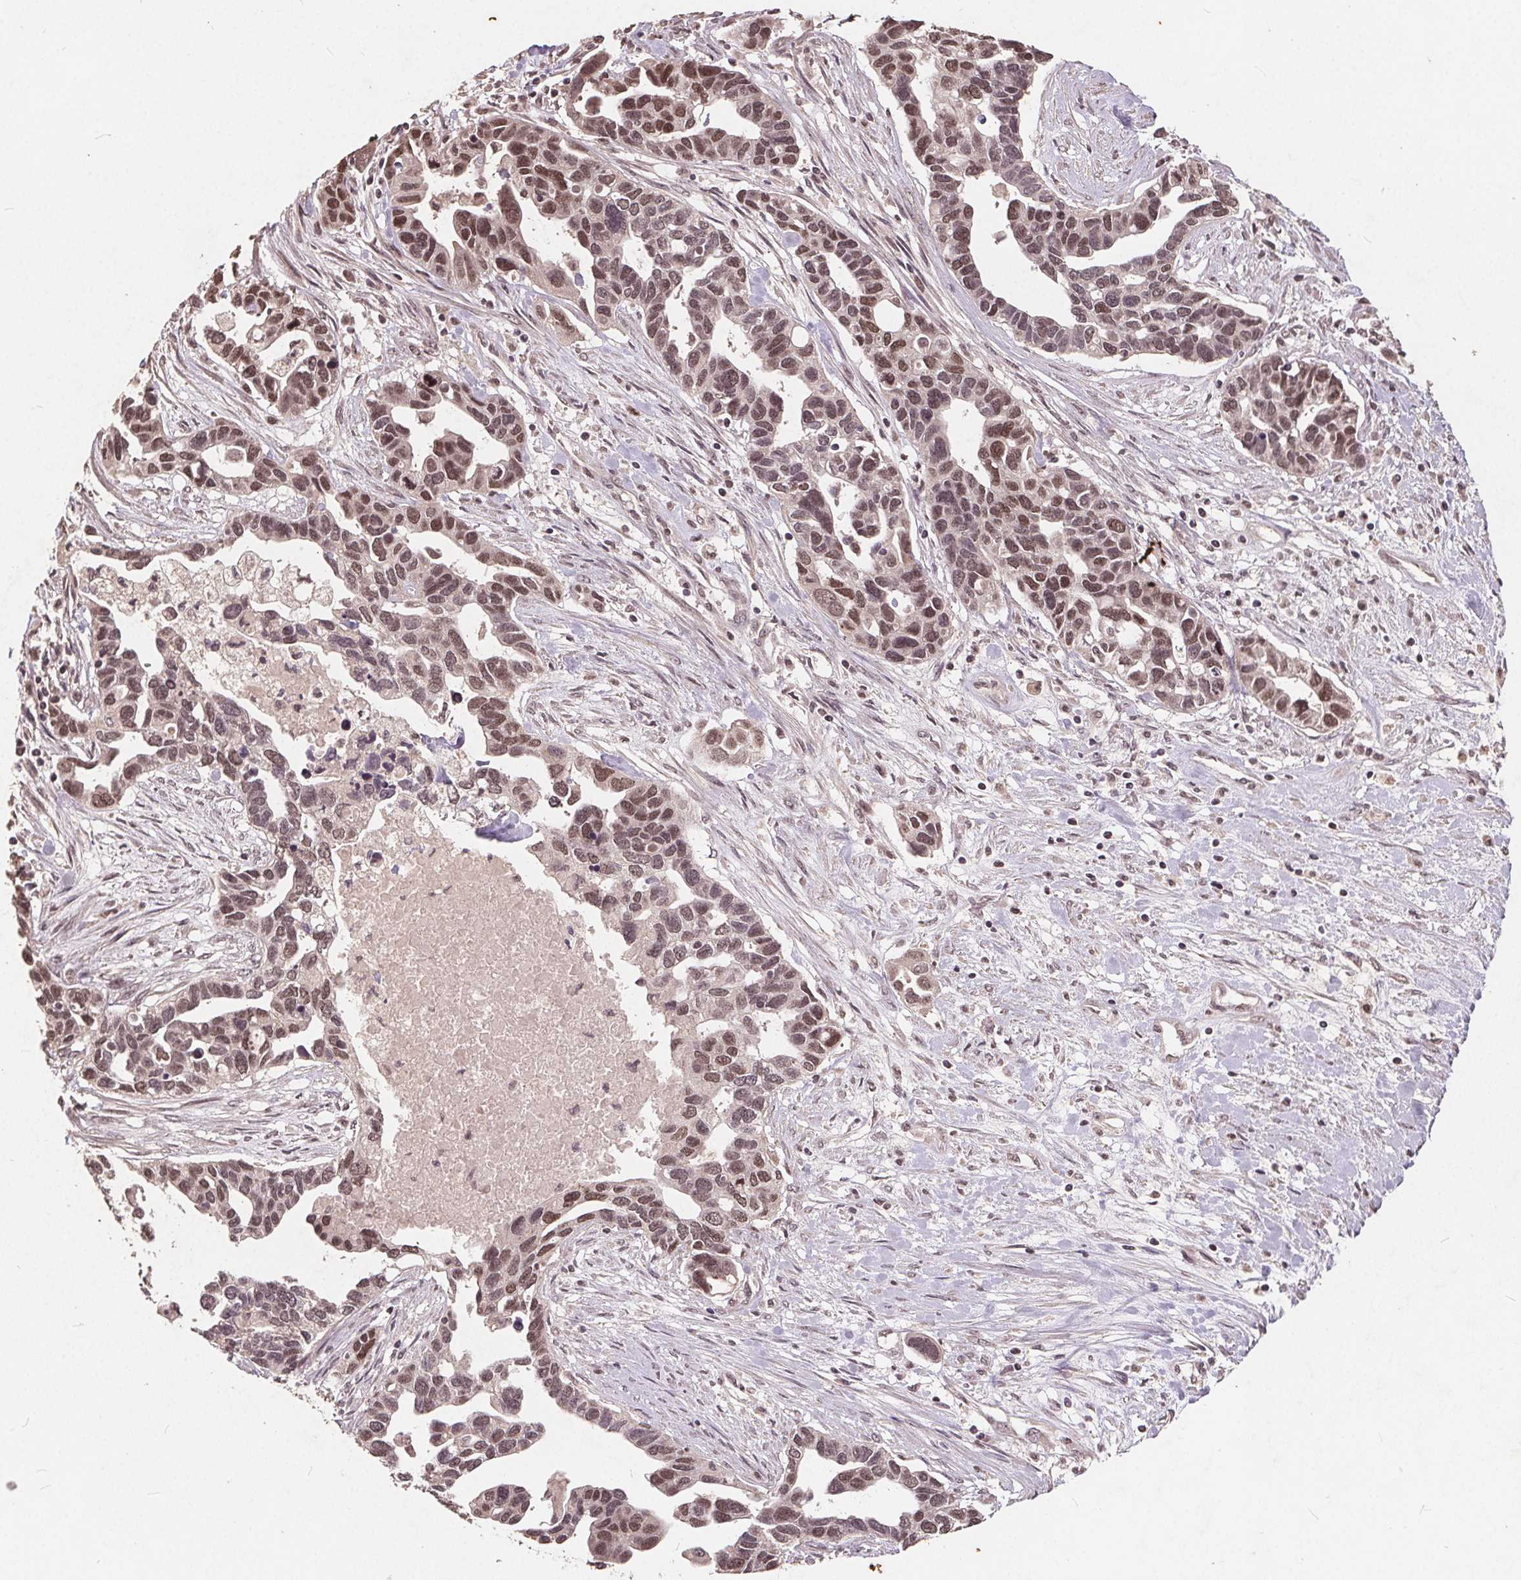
{"staining": {"intensity": "moderate", "quantity": ">75%", "location": "nuclear"}, "tissue": "ovarian cancer", "cell_type": "Tumor cells", "image_type": "cancer", "snomed": [{"axis": "morphology", "description": "Cystadenocarcinoma, serous, NOS"}, {"axis": "topography", "description": "Ovary"}], "caption": "Immunohistochemistry staining of ovarian cancer (serous cystadenocarcinoma), which displays medium levels of moderate nuclear expression in about >75% of tumor cells indicating moderate nuclear protein staining. The staining was performed using DAB (3,3'-diaminobenzidine) (brown) for protein detection and nuclei were counterstained in hematoxylin (blue).", "gene": "DNMT3B", "patient": {"sex": "female", "age": 54}}